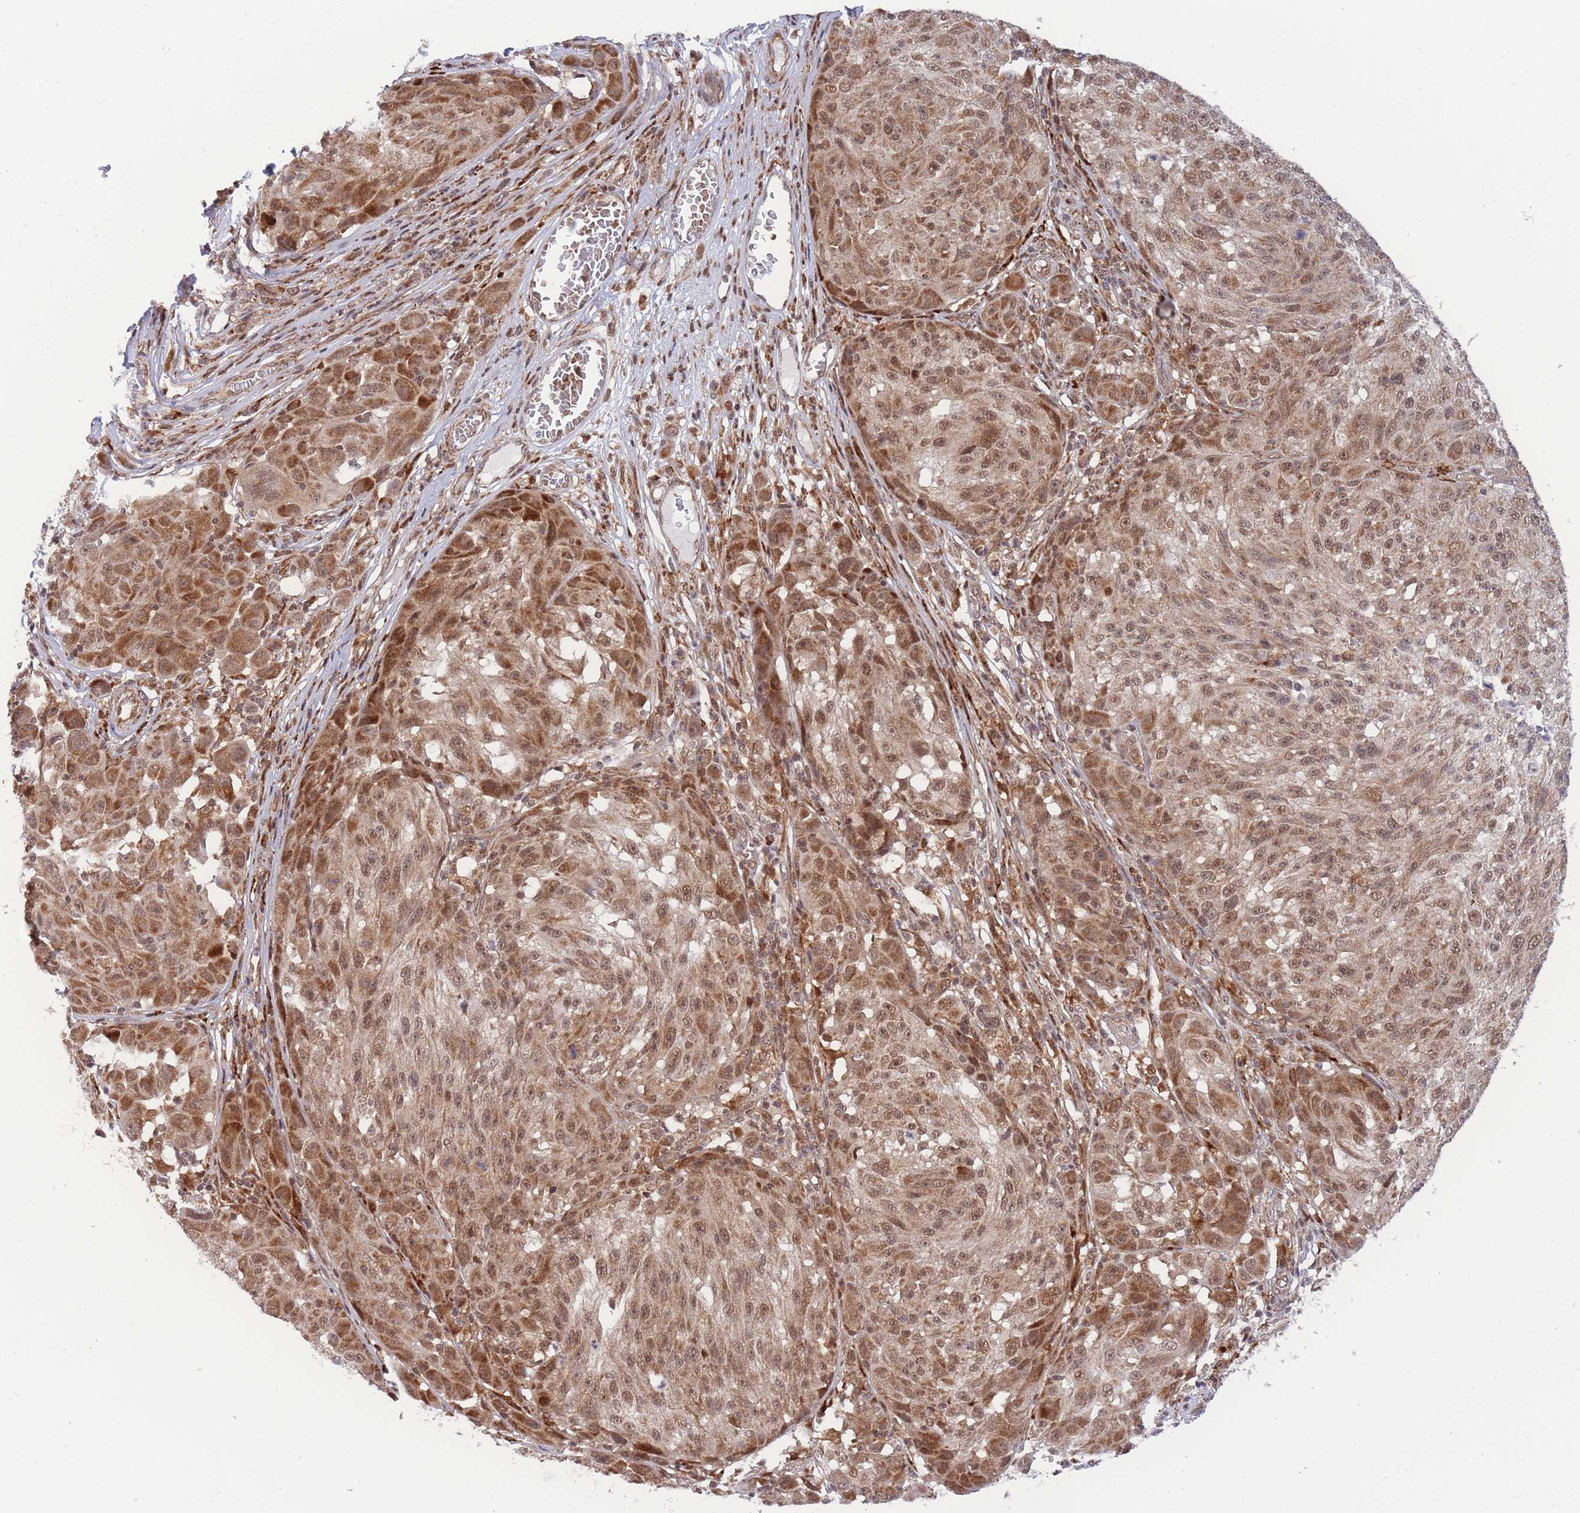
{"staining": {"intensity": "moderate", "quantity": "25%-75%", "location": "nuclear"}, "tissue": "melanoma", "cell_type": "Tumor cells", "image_type": "cancer", "snomed": [{"axis": "morphology", "description": "Malignant melanoma, NOS"}, {"axis": "topography", "description": "Skin"}], "caption": "A micrograph of malignant melanoma stained for a protein reveals moderate nuclear brown staining in tumor cells.", "gene": "BOD1L1", "patient": {"sex": "male", "age": 53}}